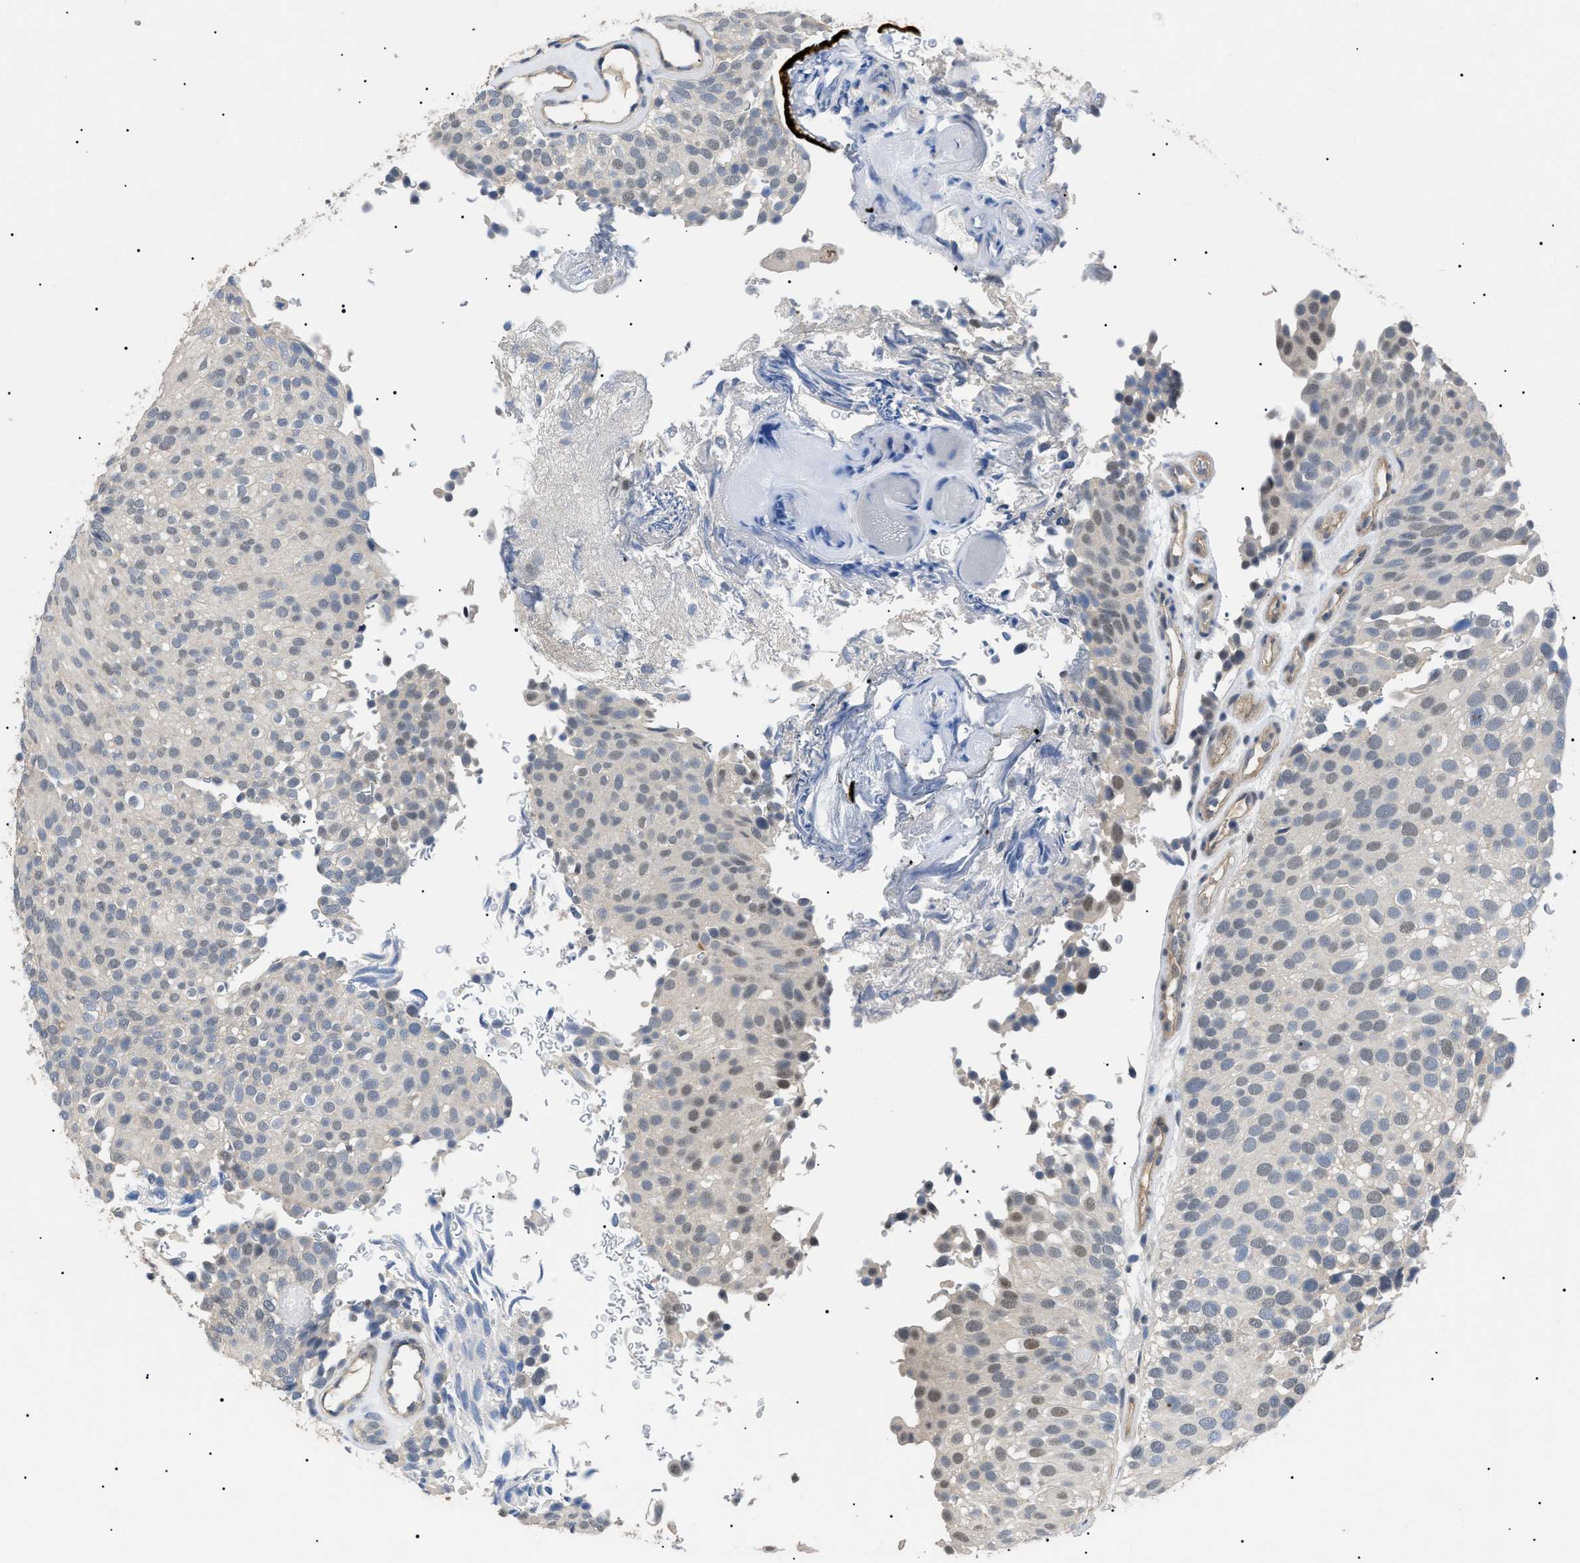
{"staining": {"intensity": "weak", "quantity": "<25%", "location": "nuclear"}, "tissue": "urothelial cancer", "cell_type": "Tumor cells", "image_type": "cancer", "snomed": [{"axis": "morphology", "description": "Urothelial carcinoma, Low grade"}, {"axis": "topography", "description": "Urinary bladder"}], "caption": "Protein analysis of urothelial cancer exhibits no significant expression in tumor cells.", "gene": "CRCP", "patient": {"sex": "male", "age": 78}}